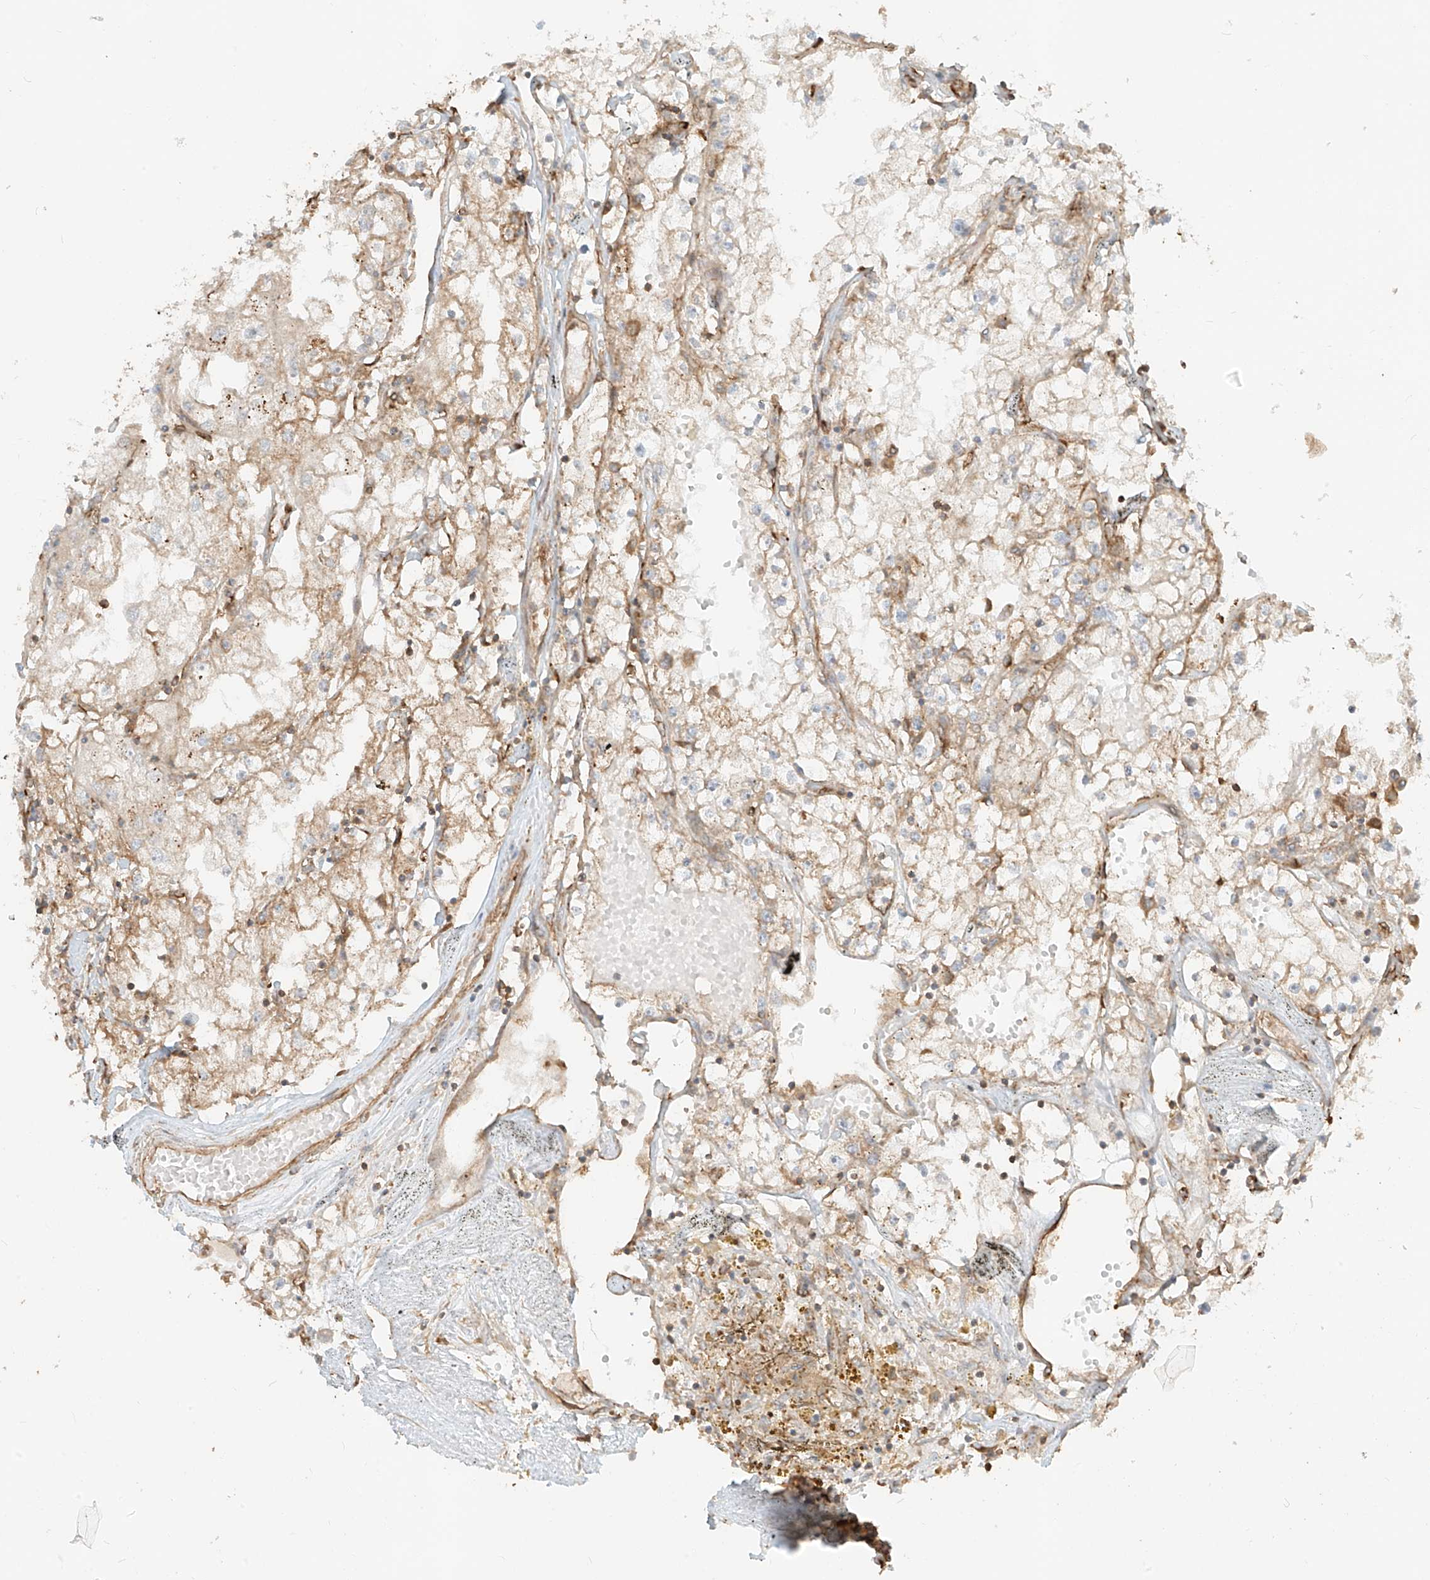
{"staining": {"intensity": "weak", "quantity": ">75%", "location": "cytoplasmic/membranous"}, "tissue": "renal cancer", "cell_type": "Tumor cells", "image_type": "cancer", "snomed": [{"axis": "morphology", "description": "Adenocarcinoma, NOS"}, {"axis": "topography", "description": "Kidney"}], "caption": "This micrograph demonstrates immunohistochemistry staining of renal cancer, with low weak cytoplasmic/membranous staining in about >75% of tumor cells.", "gene": "CCDC115", "patient": {"sex": "male", "age": 56}}